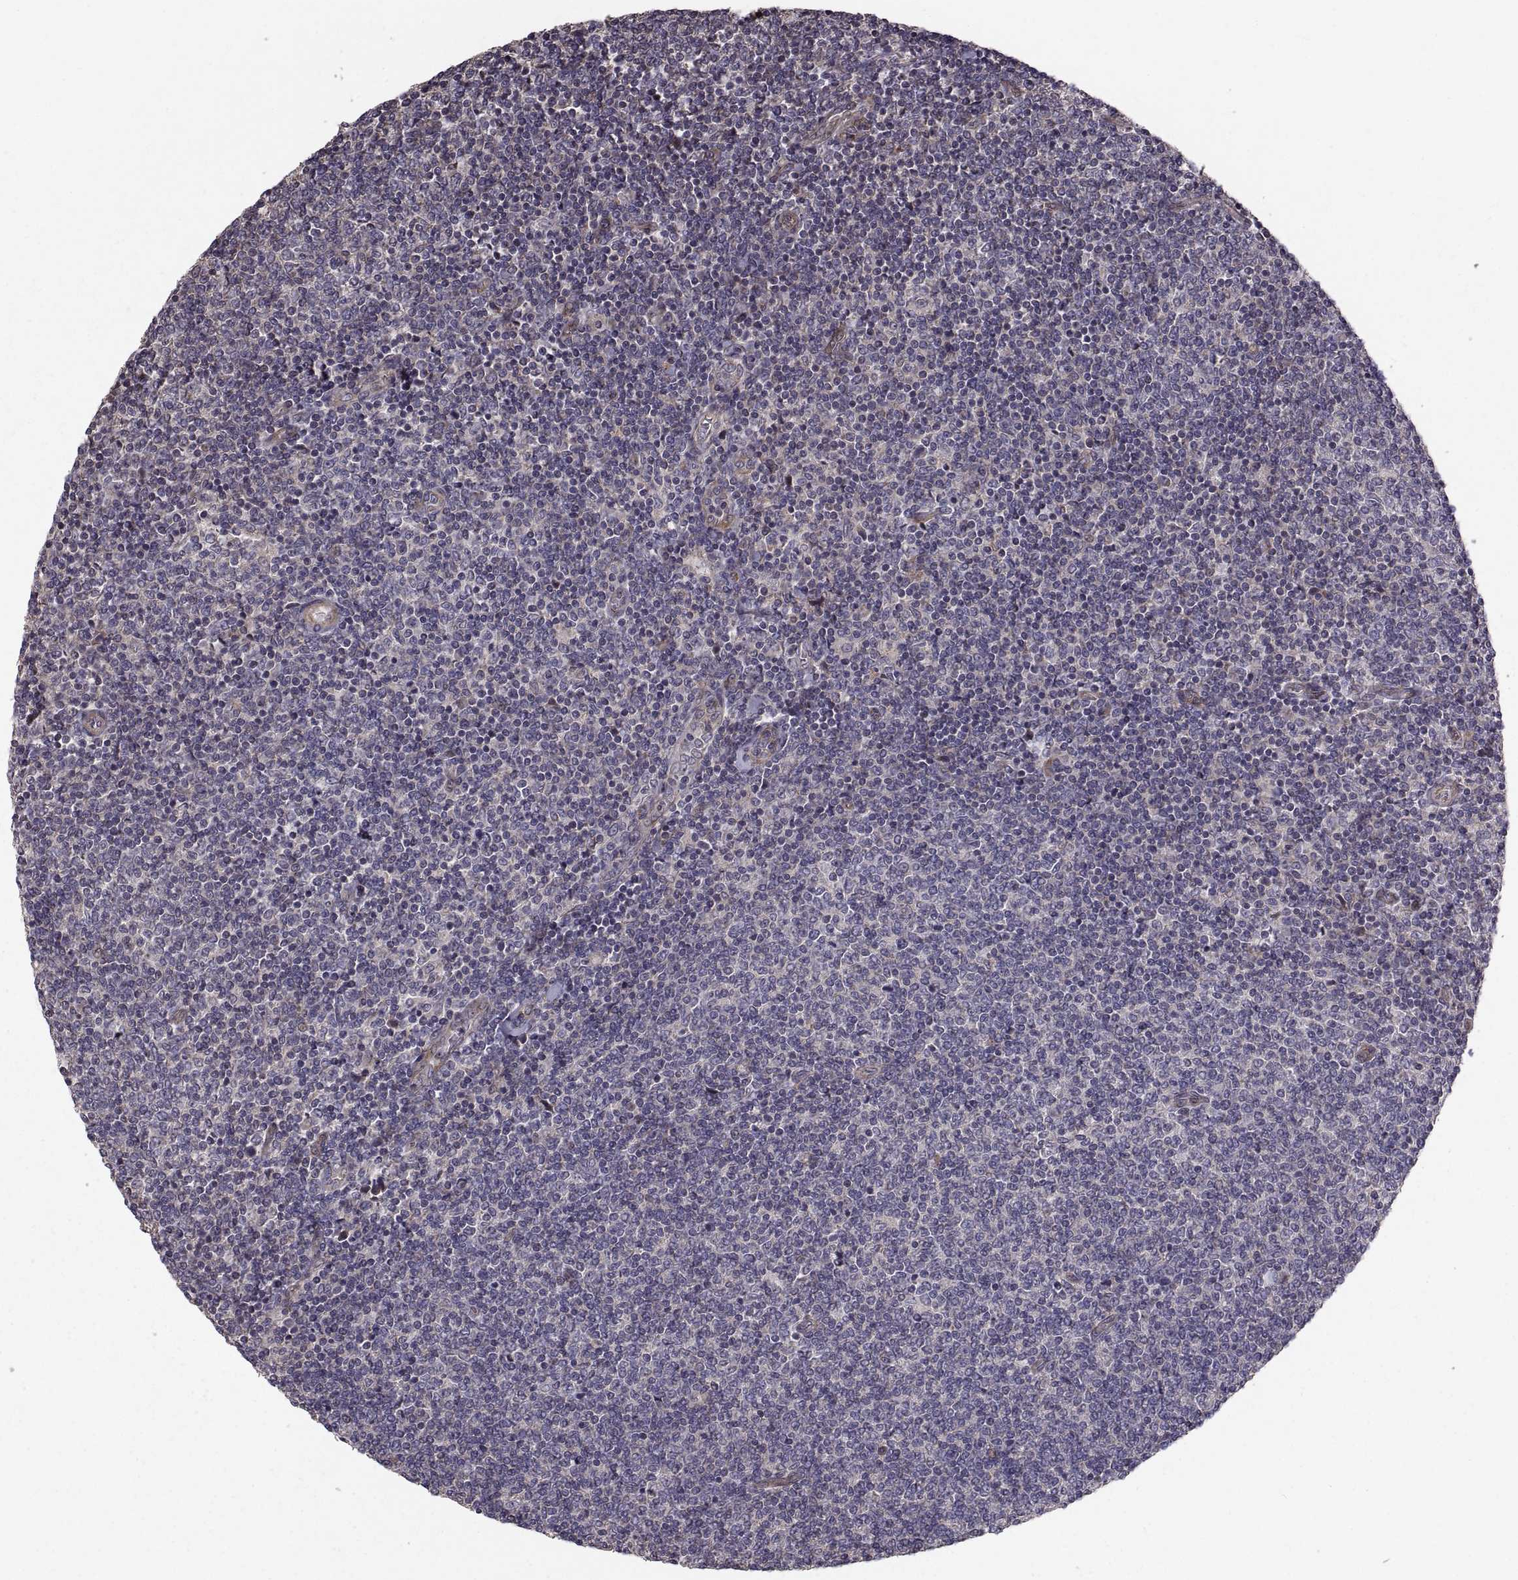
{"staining": {"intensity": "negative", "quantity": "none", "location": "none"}, "tissue": "lymphoma", "cell_type": "Tumor cells", "image_type": "cancer", "snomed": [{"axis": "morphology", "description": "Malignant lymphoma, non-Hodgkin's type, Low grade"}, {"axis": "topography", "description": "Lymph node"}], "caption": "Immunohistochemistry (IHC) micrograph of neoplastic tissue: human lymphoma stained with DAB (3,3'-diaminobenzidine) exhibits no significant protein staining in tumor cells.", "gene": "PMM2", "patient": {"sex": "male", "age": 52}}